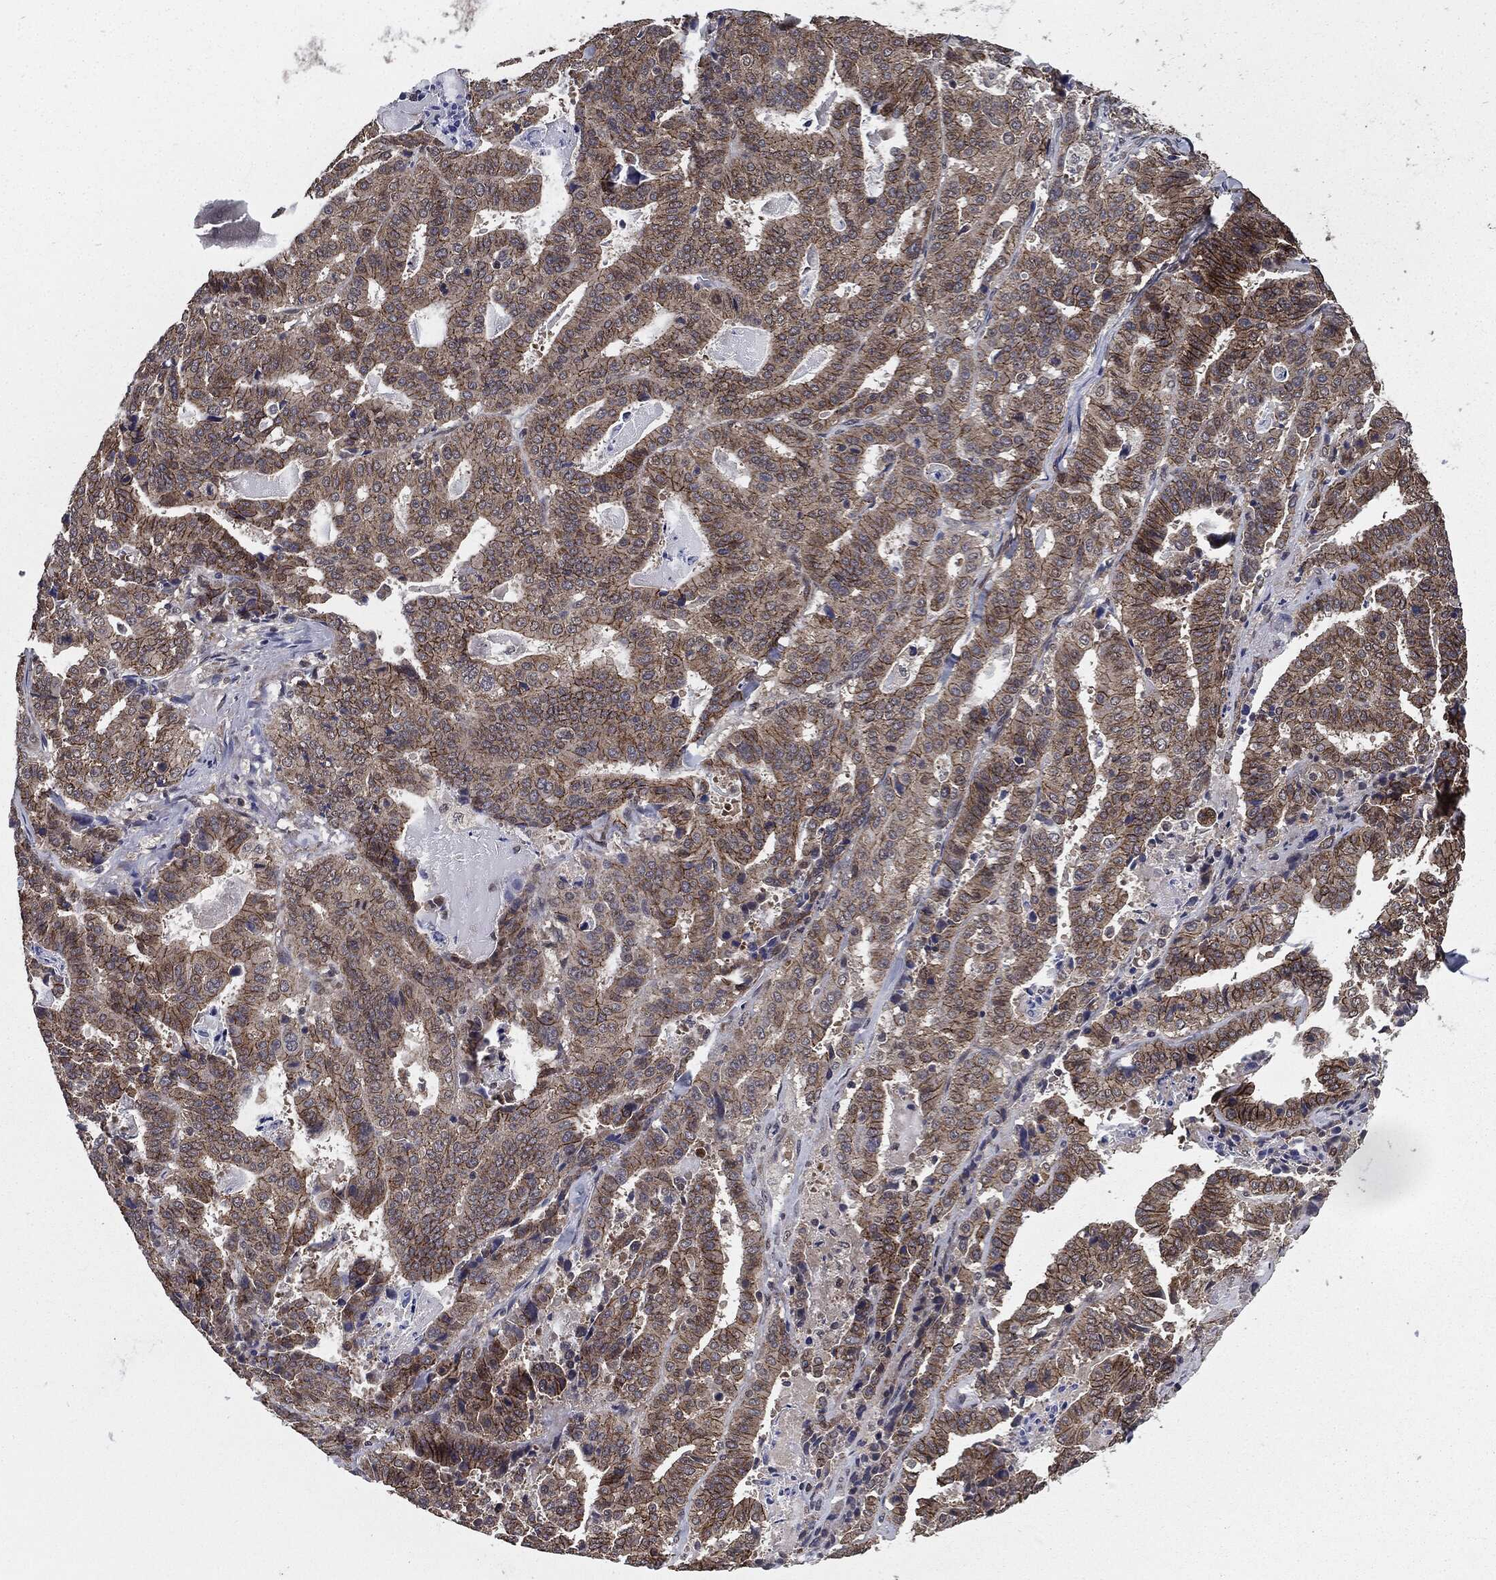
{"staining": {"intensity": "strong", "quantity": "25%-75%", "location": "cytoplasmic/membranous"}, "tissue": "stomach cancer", "cell_type": "Tumor cells", "image_type": "cancer", "snomed": [{"axis": "morphology", "description": "Adenocarcinoma, NOS"}, {"axis": "topography", "description": "Stomach"}], "caption": "A high-resolution image shows immunohistochemistry (IHC) staining of adenocarcinoma (stomach), which displays strong cytoplasmic/membranous expression in about 25%-75% of tumor cells.", "gene": "PTPA", "patient": {"sex": "male", "age": 48}}